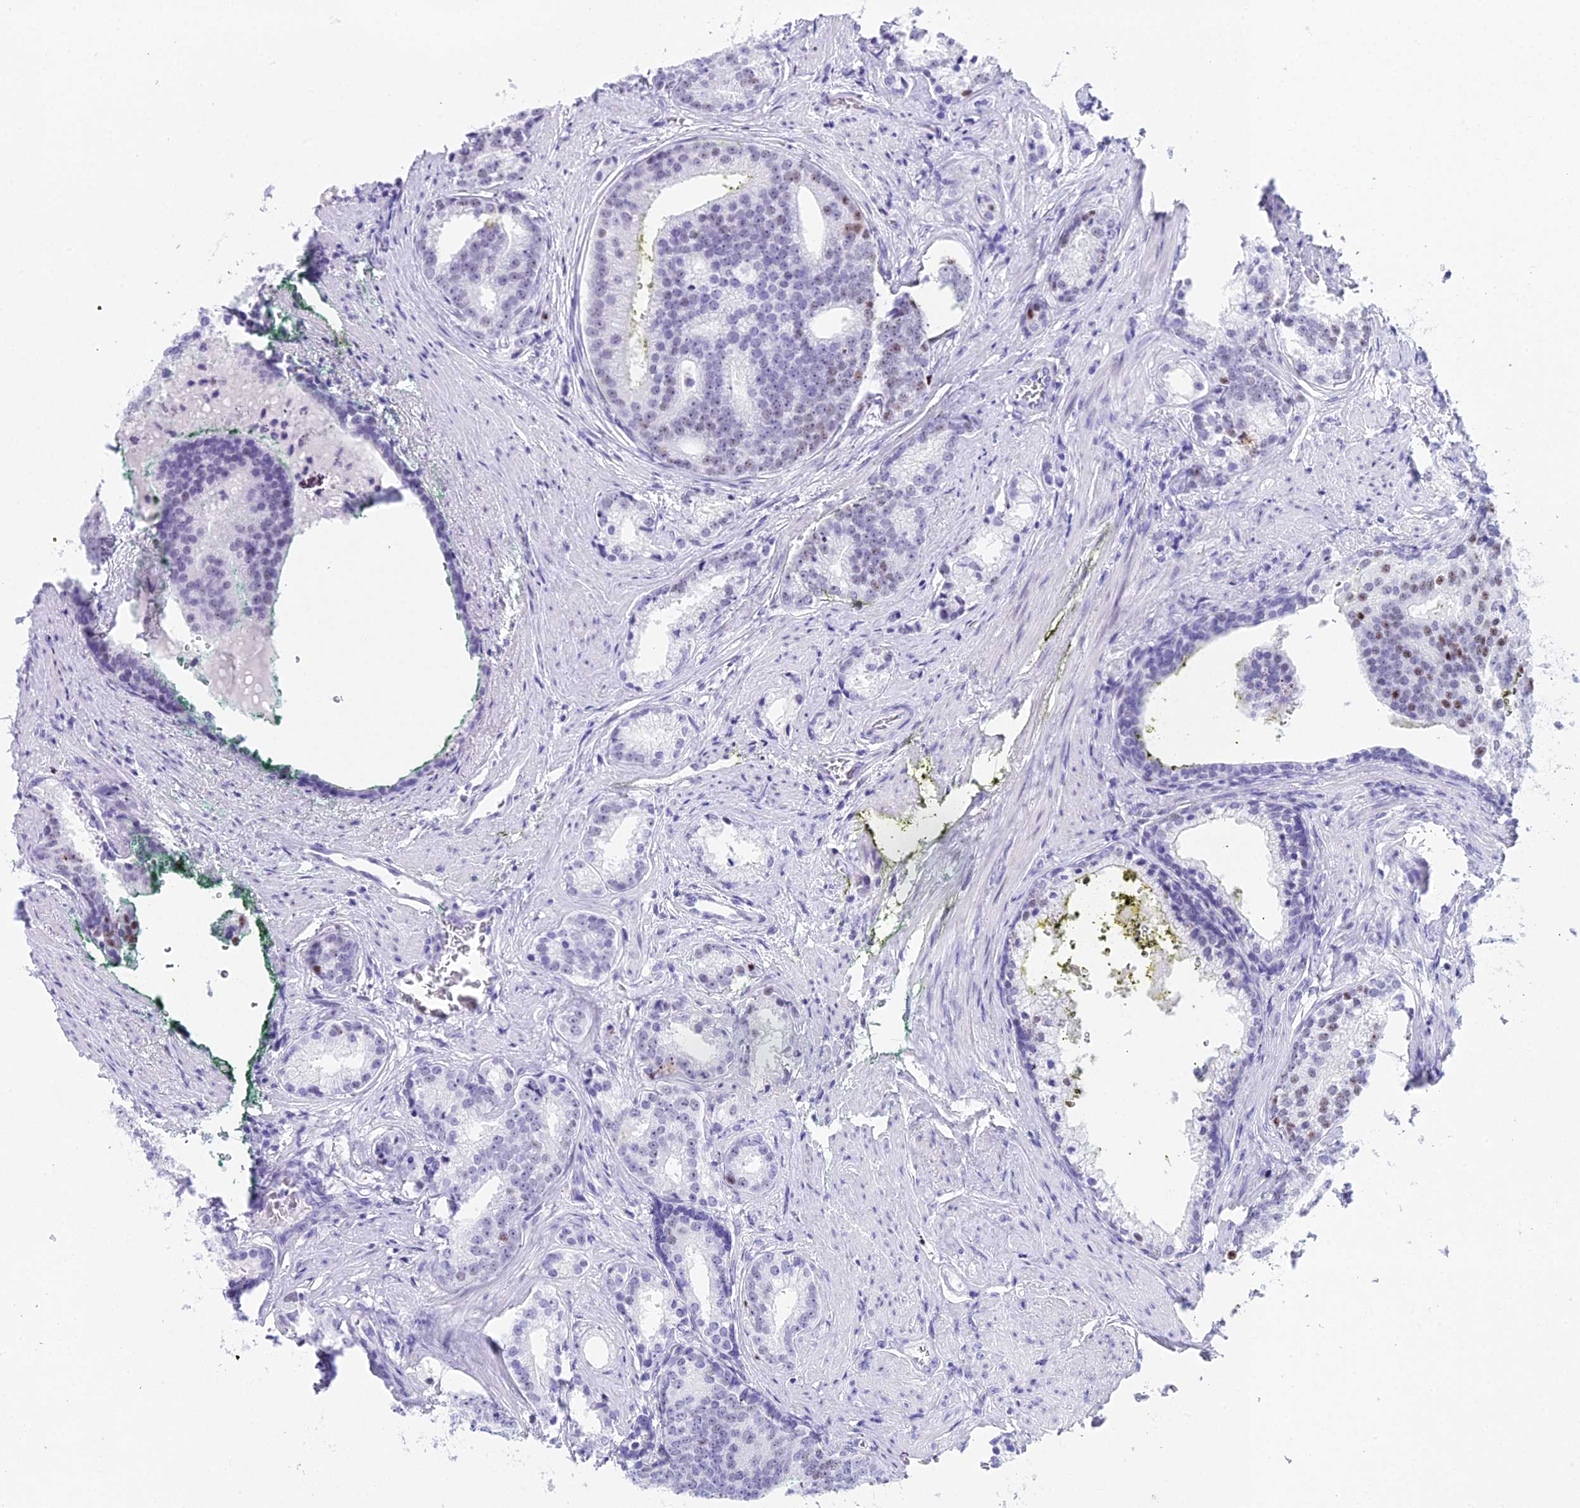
{"staining": {"intensity": "weak", "quantity": "<25%", "location": "nuclear"}, "tissue": "prostate cancer", "cell_type": "Tumor cells", "image_type": "cancer", "snomed": [{"axis": "morphology", "description": "Adenocarcinoma, Low grade"}, {"axis": "topography", "description": "Prostate"}], "caption": "Immunohistochemistry (IHC) image of neoplastic tissue: prostate adenocarcinoma (low-grade) stained with DAB (3,3'-diaminobenzidine) reveals no significant protein positivity in tumor cells.", "gene": "RNPS1", "patient": {"sex": "male", "age": 71}}